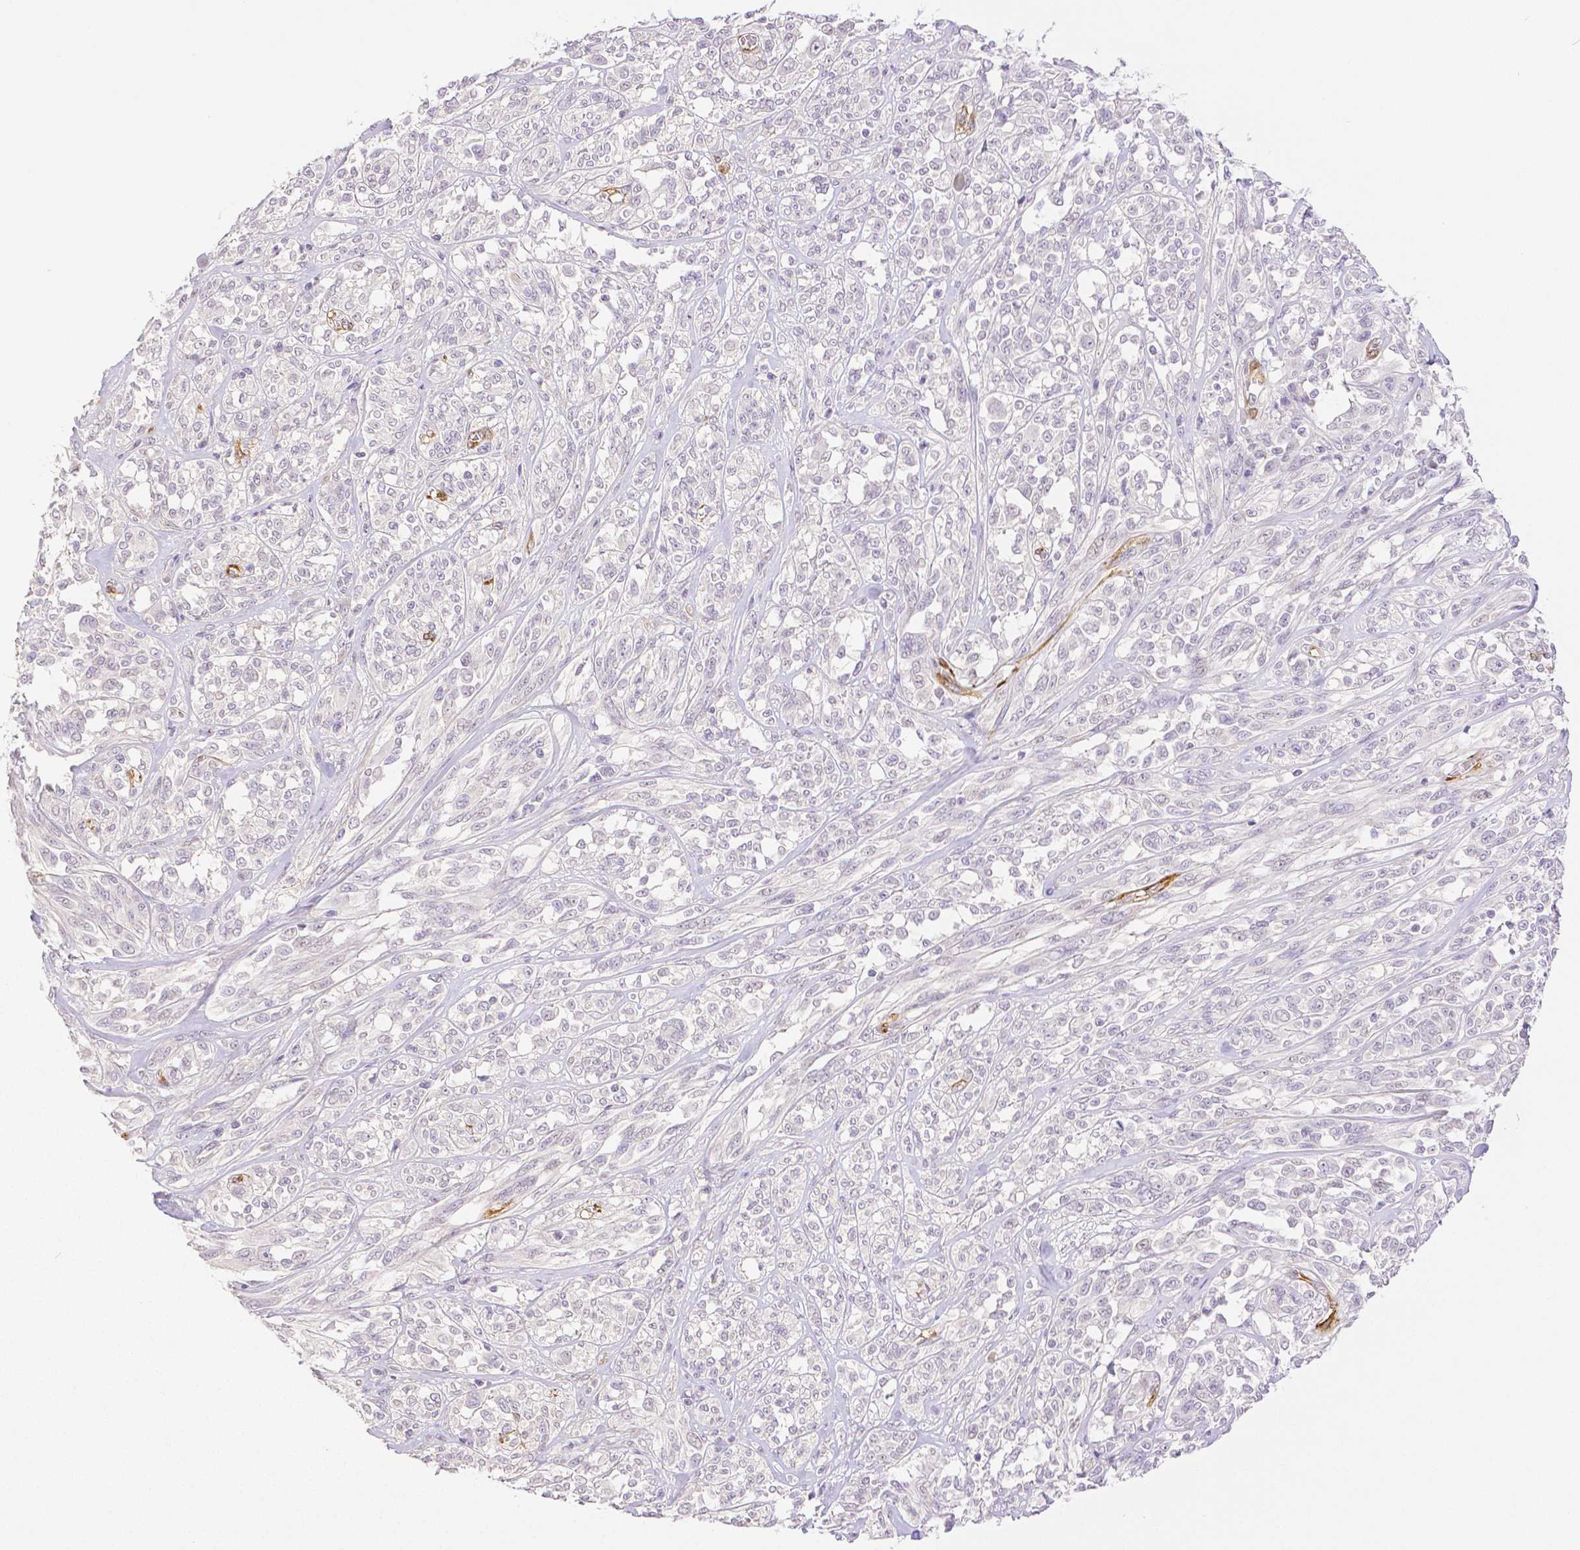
{"staining": {"intensity": "negative", "quantity": "none", "location": "none"}, "tissue": "melanoma", "cell_type": "Tumor cells", "image_type": "cancer", "snomed": [{"axis": "morphology", "description": "Malignant melanoma, NOS"}, {"axis": "topography", "description": "Skin"}], "caption": "Tumor cells are negative for brown protein staining in melanoma. The staining was performed using DAB to visualize the protein expression in brown, while the nuclei were stained in blue with hematoxylin (Magnification: 20x).", "gene": "THY1", "patient": {"sex": "female", "age": 91}}